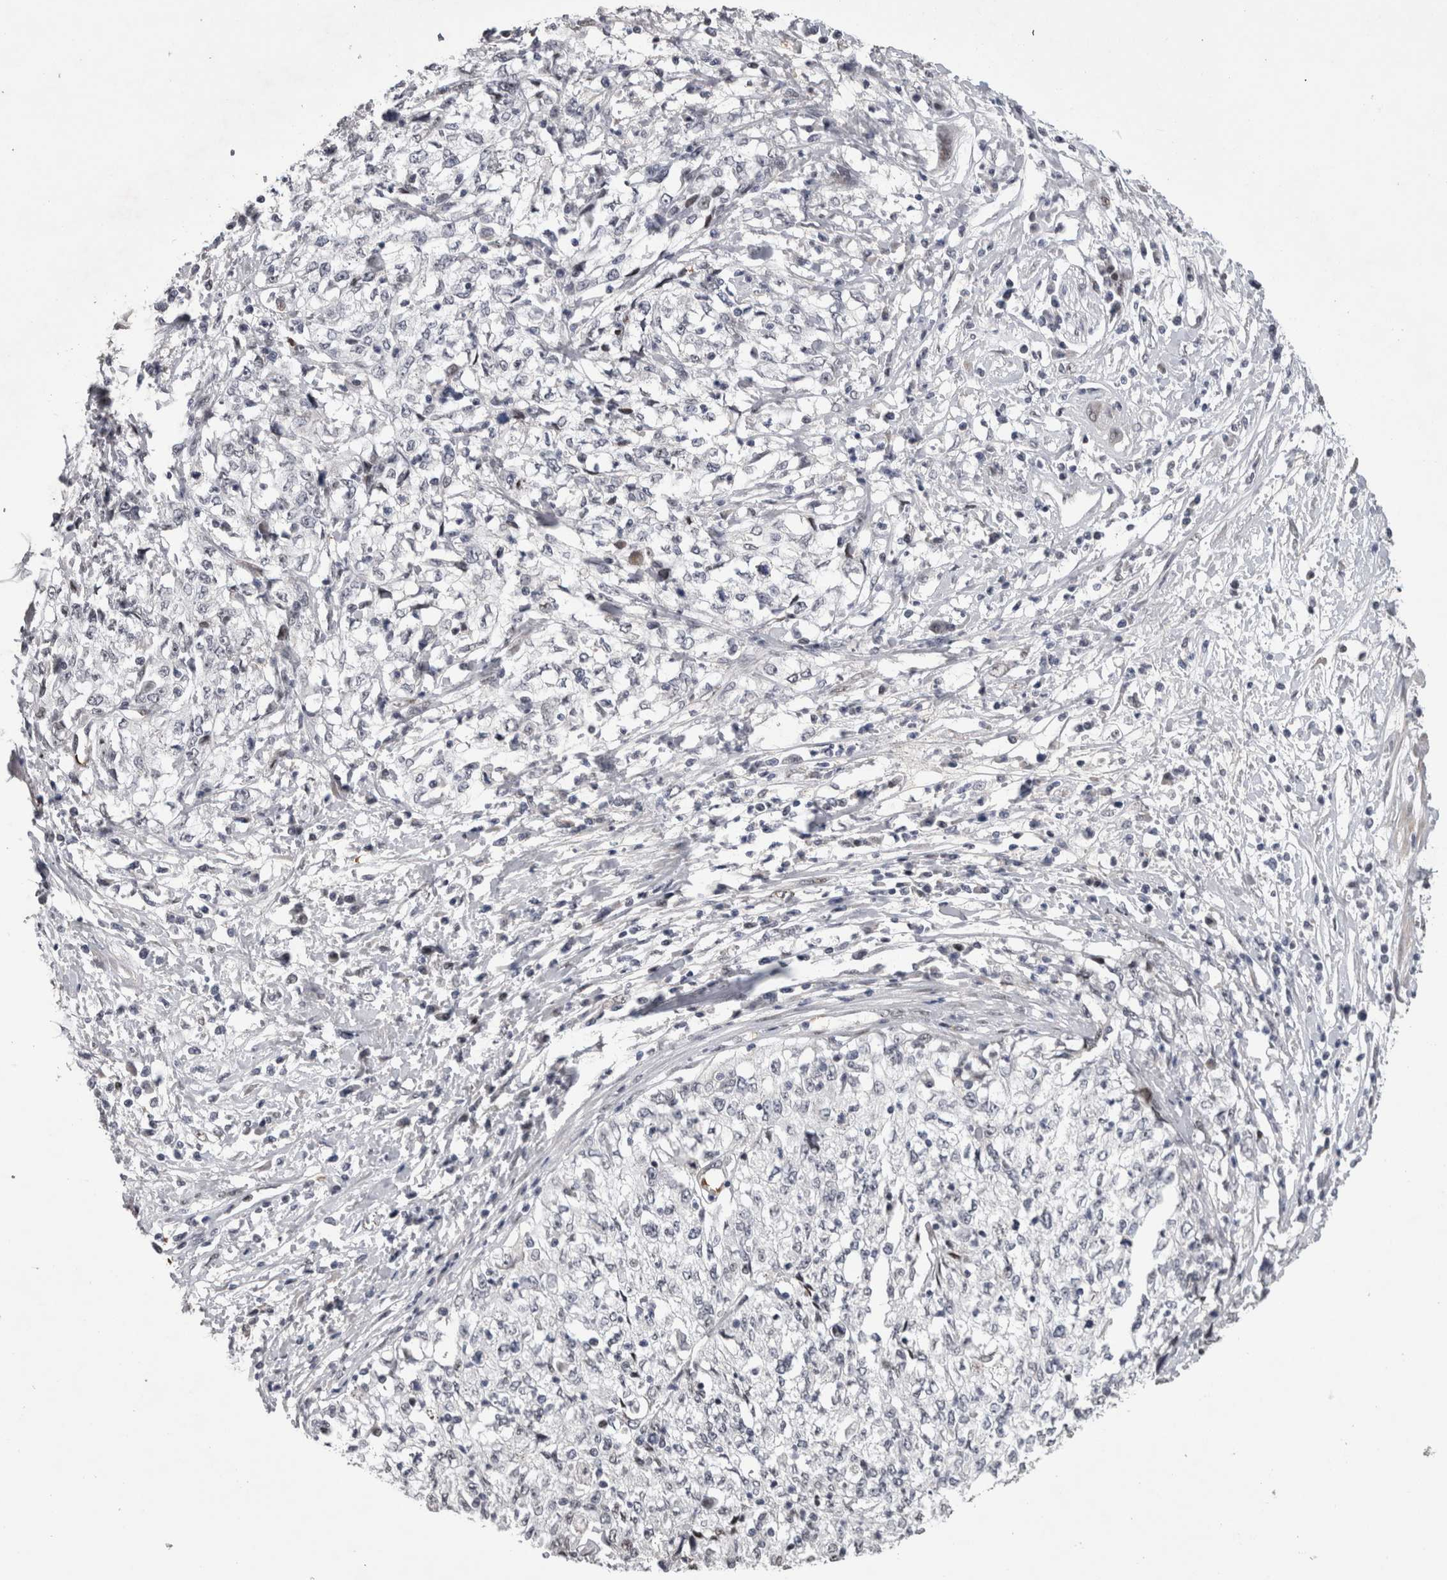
{"staining": {"intensity": "negative", "quantity": "none", "location": "none"}, "tissue": "cervical cancer", "cell_type": "Tumor cells", "image_type": "cancer", "snomed": [{"axis": "morphology", "description": "Squamous cell carcinoma, NOS"}, {"axis": "topography", "description": "Cervix"}], "caption": "An immunohistochemistry (IHC) histopathology image of cervical cancer (squamous cell carcinoma) is shown. There is no staining in tumor cells of cervical cancer (squamous cell carcinoma).", "gene": "IFI44", "patient": {"sex": "female", "age": 57}}